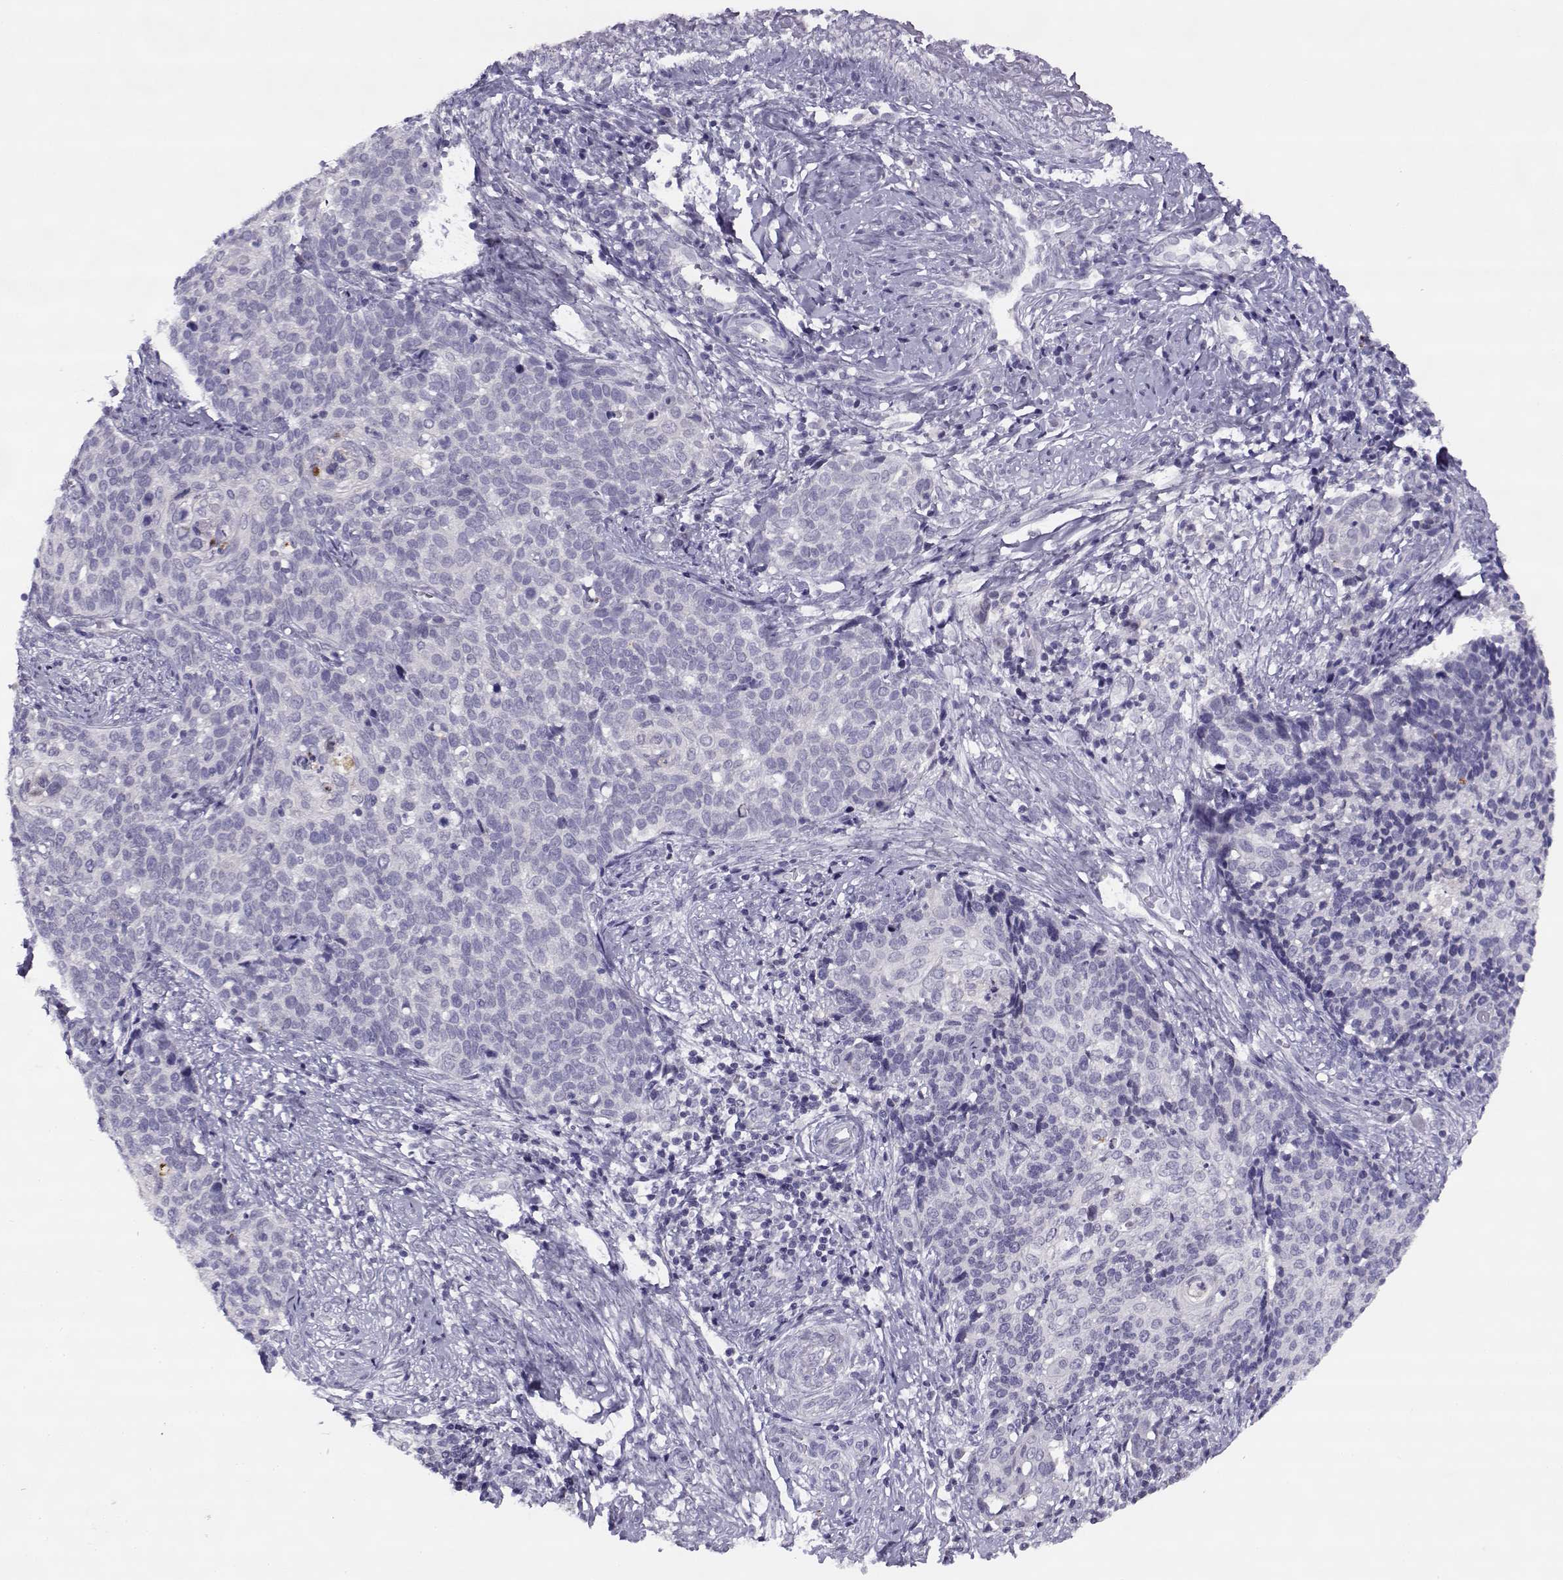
{"staining": {"intensity": "negative", "quantity": "none", "location": "none"}, "tissue": "cervical cancer", "cell_type": "Tumor cells", "image_type": "cancer", "snomed": [{"axis": "morphology", "description": "Squamous cell carcinoma, NOS"}, {"axis": "topography", "description": "Cervix"}], "caption": "Immunohistochemical staining of human cervical cancer (squamous cell carcinoma) displays no significant staining in tumor cells.", "gene": "CFAP77", "patient": {"sex": "female", "age": 39}}